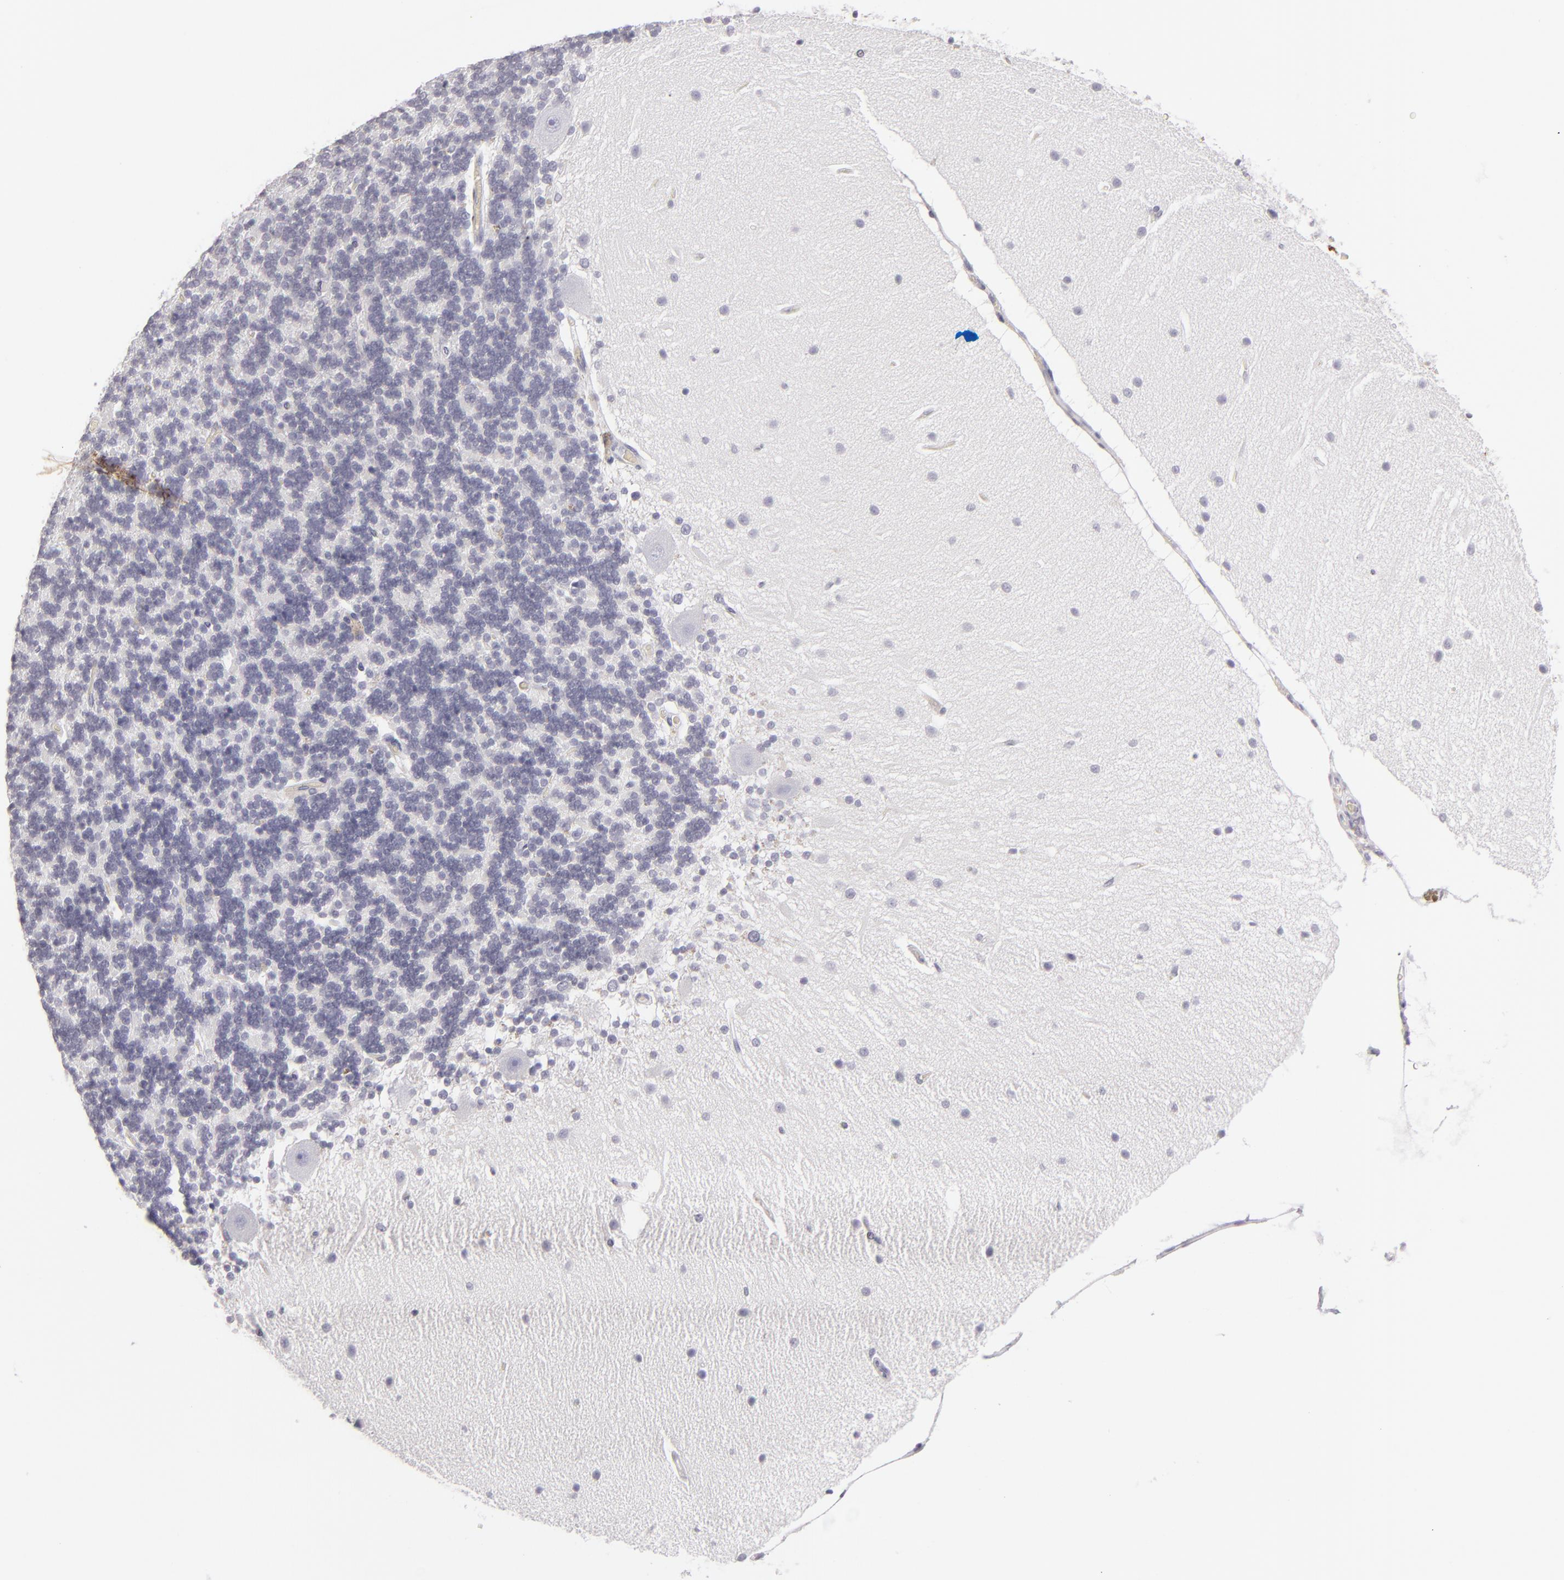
{"staining": {"intensity": "negative", "quantity": "none", "location": "none"}, "tissue": "cerebellum", "cell_type": "Cells in granular layer", "image_type": "normal", "snomed": [{"axis": "morphology", "description": "Normal tissue, NOS"}, {"axis": "topography", "description": "Cerebellum"}], "caption": "Immunohistochemistry (IHC) of benign cerebellum exhibits no expression in cells in granular layer. (Stains: DAB (3,3'-diaminobenzidine) immunohistochemistry (IHC) with hematoxylin counter stain, Microscopy: brightfield microscopy at high magnification).", "gene": "JUP", "patient": {"sex": "female", "age": 54}}